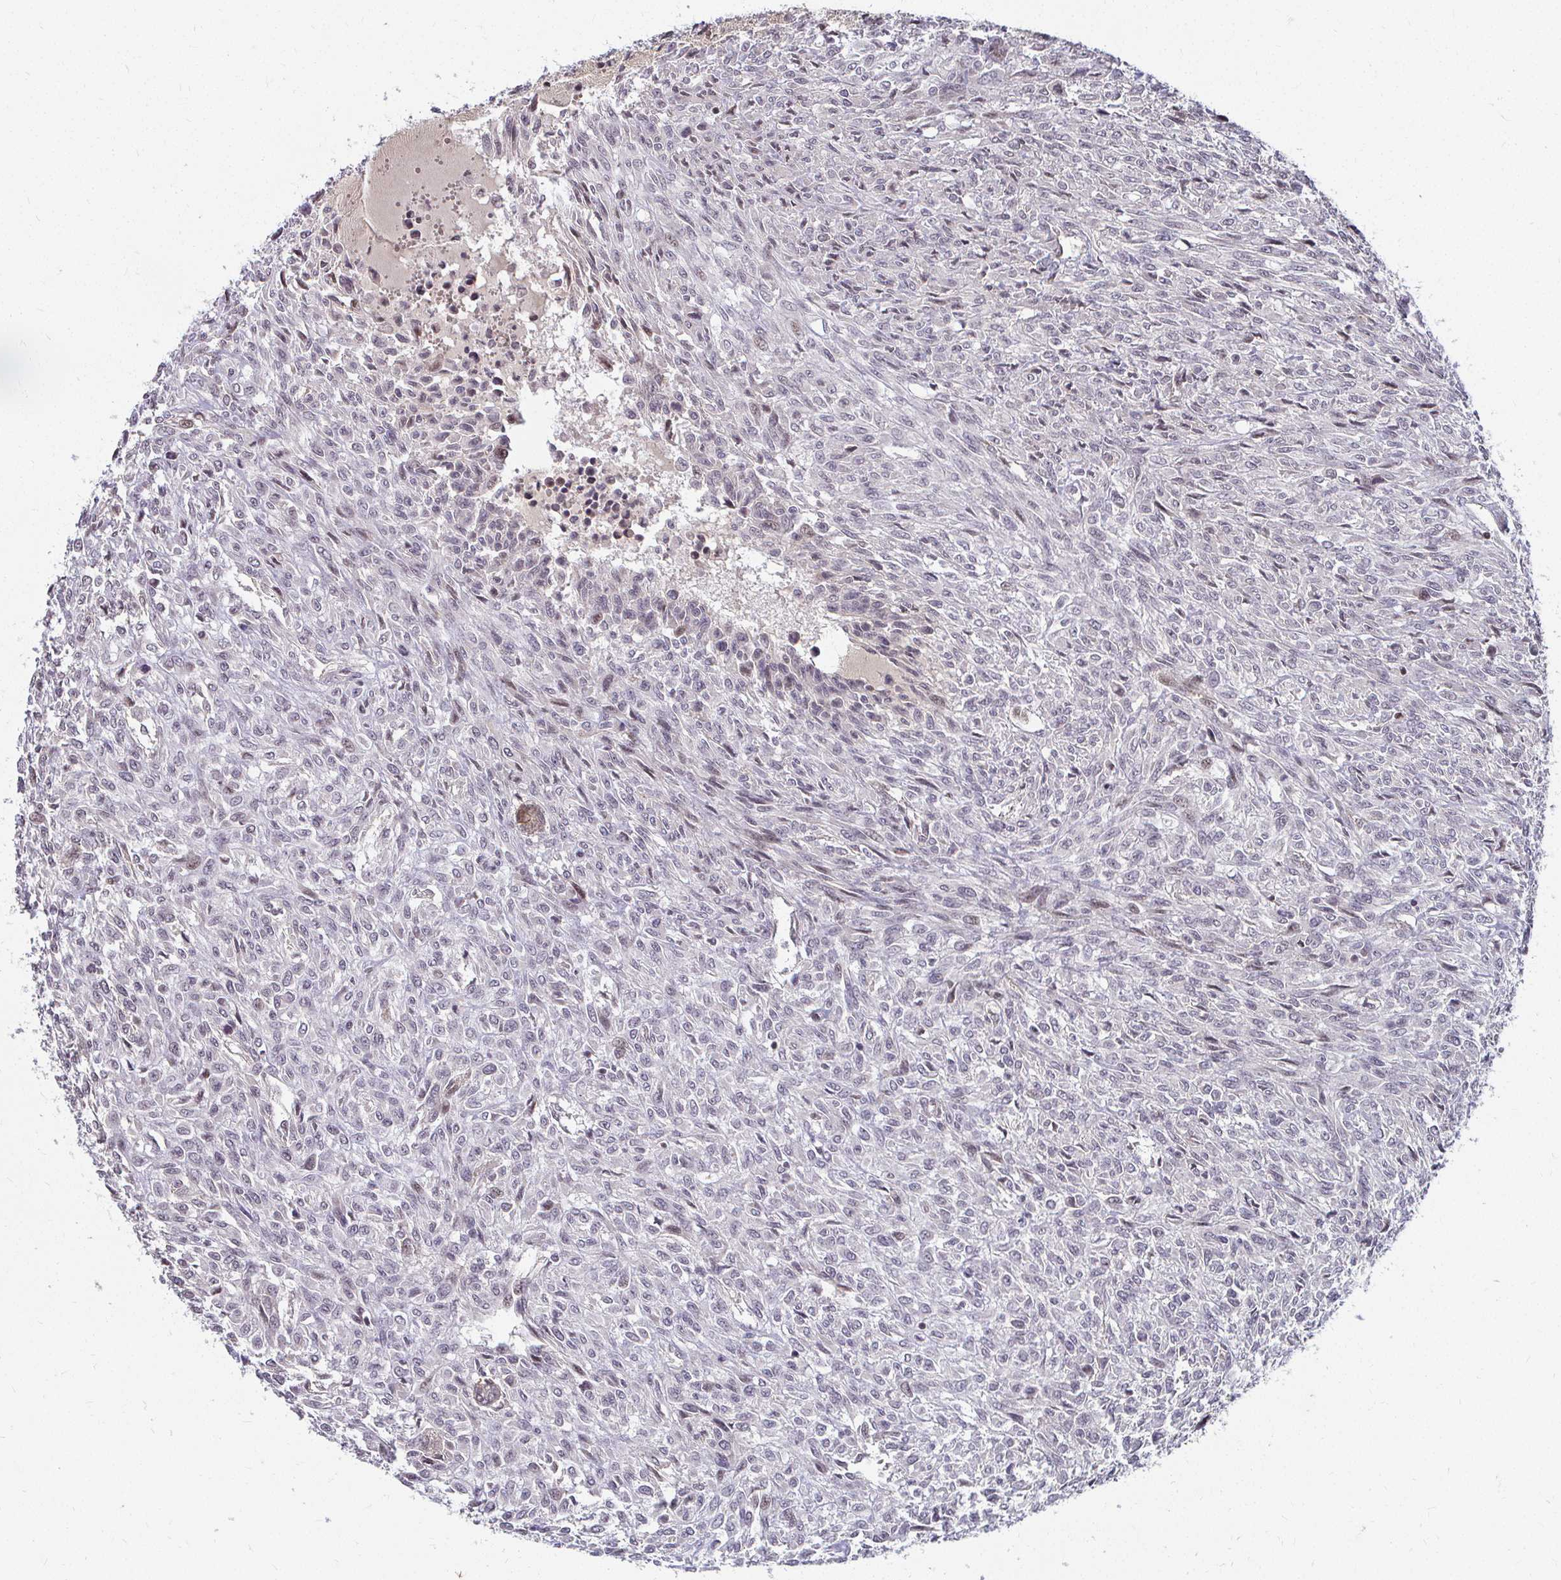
{"staining": {"intensity": "negative", "quantity": "none", "location": "none"}, "tissue": "renal cancer", "cell_type": "Tumor cells", "image_type": "cancer", "snomed": [{"axis": "morphology", "description": "Adenocarcinoma, NOS"}, {"axis": "topography", "description": "Kidney"}], "caption": "A high-resolution photomicrograph shows immunohistochemistry staining of adenocarcinoma (renal), which reveals no significant positivity in tumor cells.", "gene": "ANK3", "patient": {"sex": "male", "age": 58}}